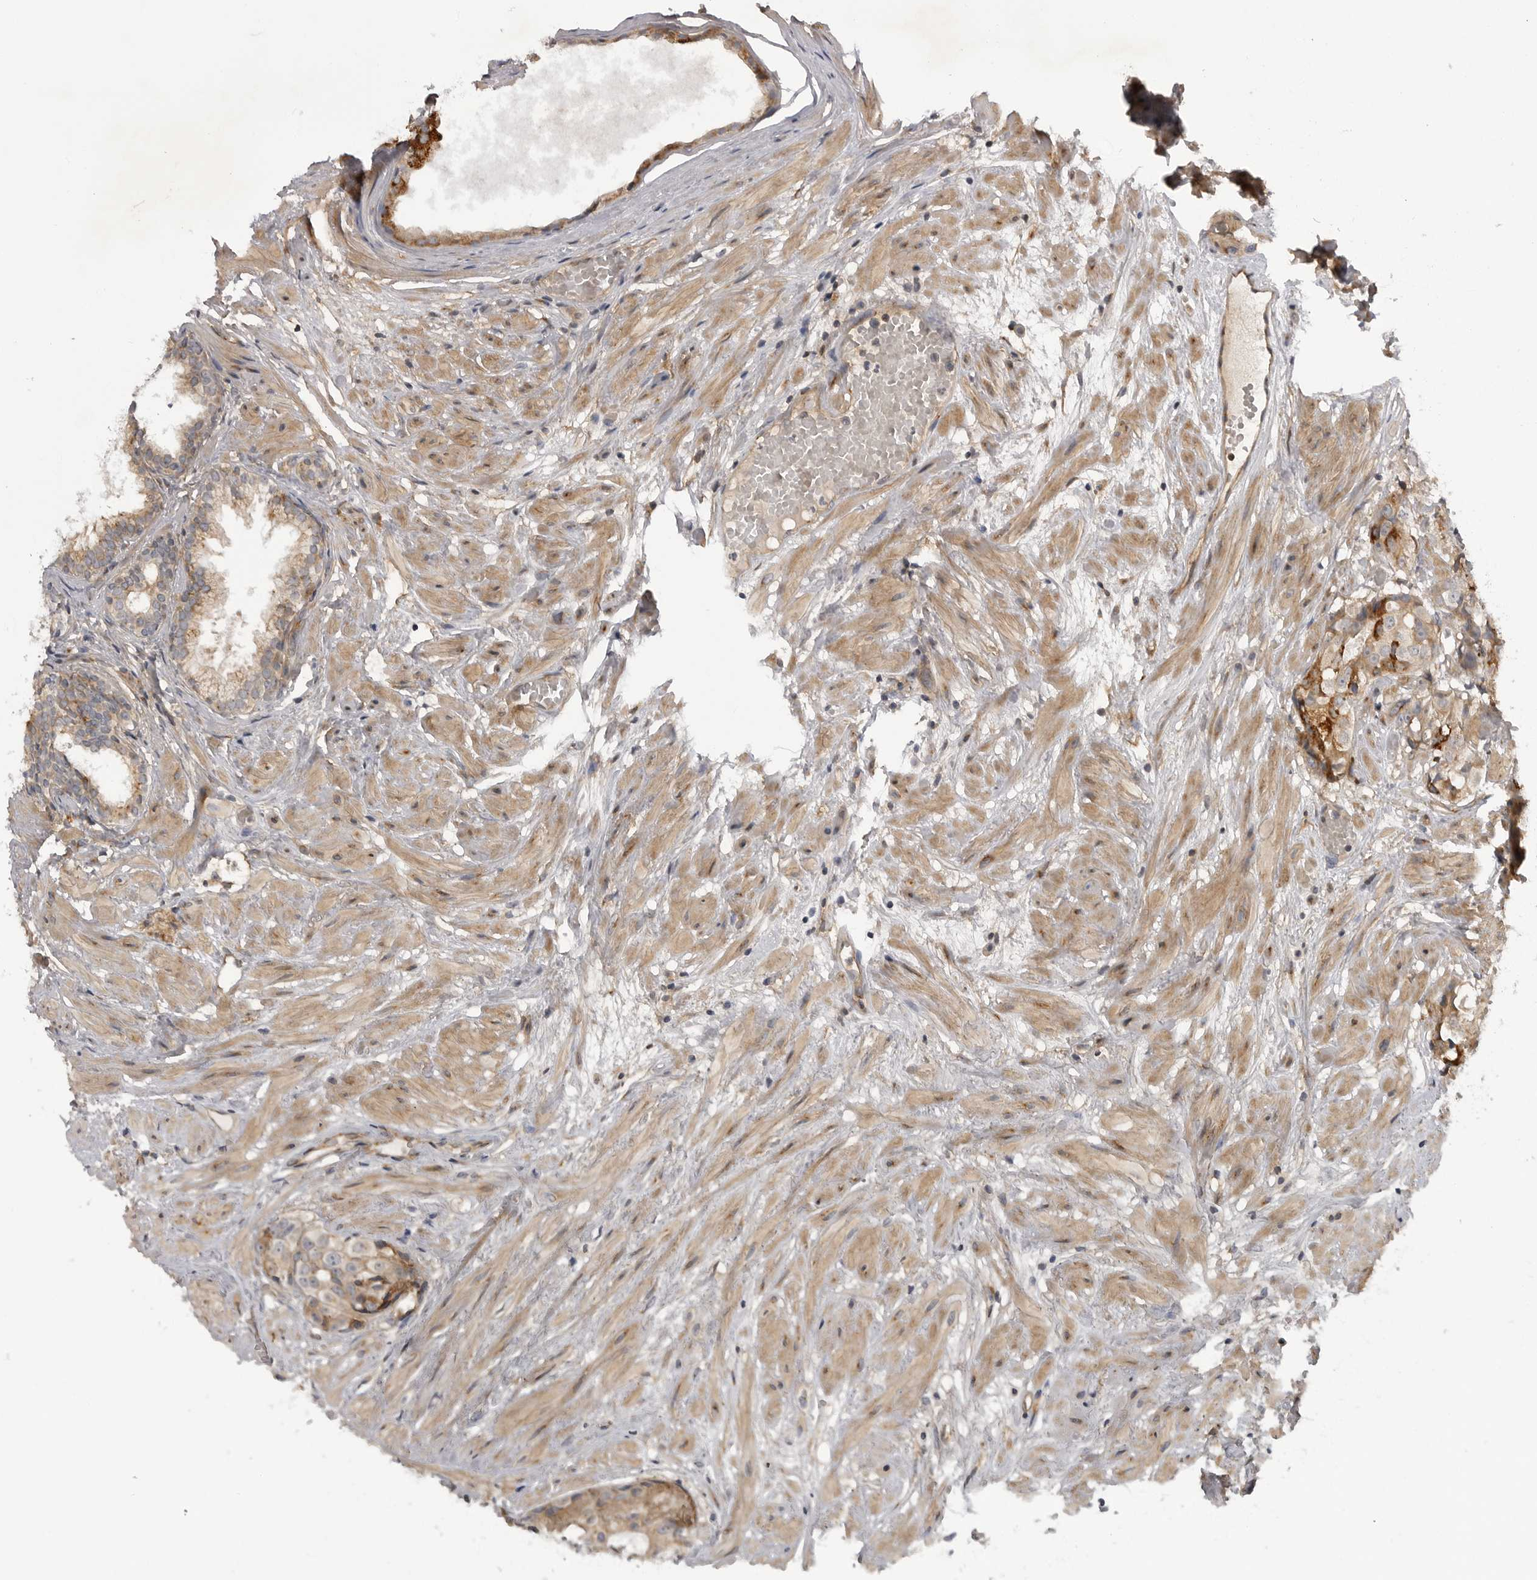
{"staining": {"intensity": "moderate", "quantity": ">75%", "location": "cytoplasmic/membranous"}, "tissue": "prostate cancer", "cell_type": "Tumor cells", "image_type": "cancer", "snomed": [{"axis": "morphology", "description": "Adenocarcinoma, Low grade"}, {"axis": "topography", "description": "Prostate"}], "caption": "Tumor cells display medium levels of moderate cytoplasmic/membranous staining in approximately >75% of cells in prostate low-grade adenocarcinoma.", "gene": "LRRC45", "patient": {"sex": "male", "age": 88}}